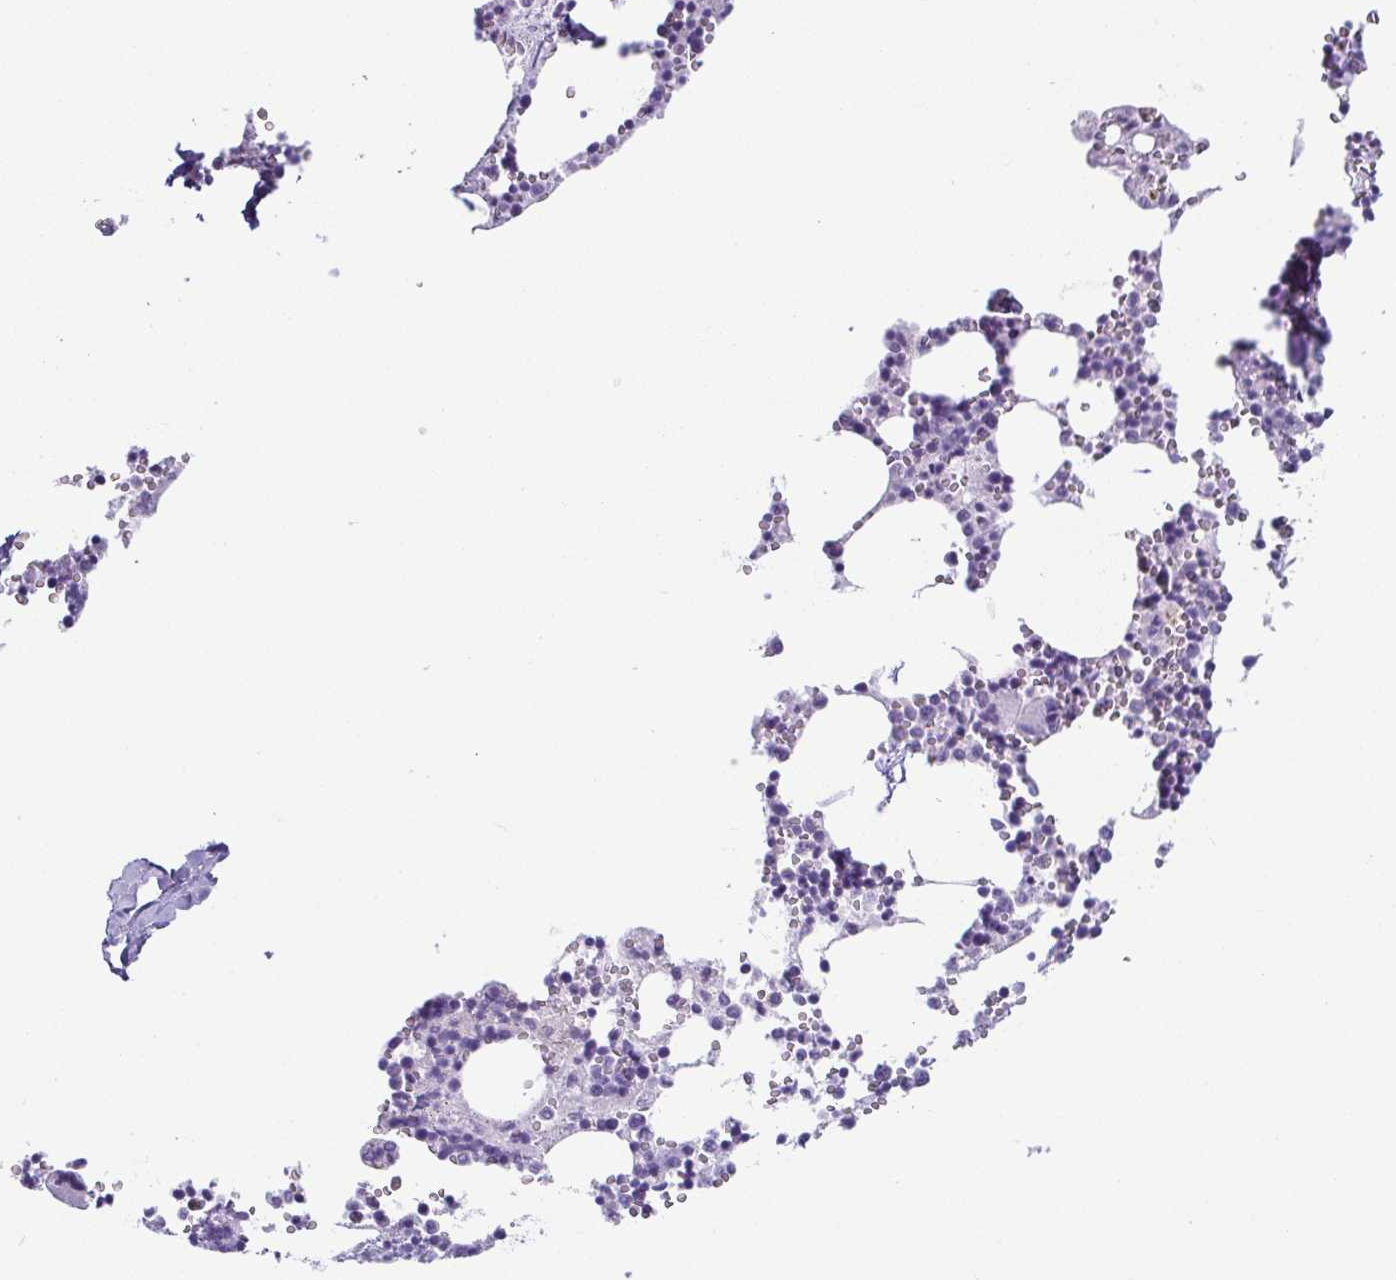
{"staining": {"intensity": "negative", "quantity": "none", "location": "none"}, "tissue": "bone marrow", "cell_type": "Hematopoietic cells", "image_type": "normal", "snomed": [{"axis": "morphology", "description": "Normal tissue, NOS"}, {"axis": "topography", "description": "Bone marrow"}], "caption": "DAB (3,3'-diaminobenzidine) immunohistochemical staining of benign human bone marrow shows no significant expression in hematopoietic cells.", "gene": "ESX1", "patient": {"sex": "male", "age": 54}}